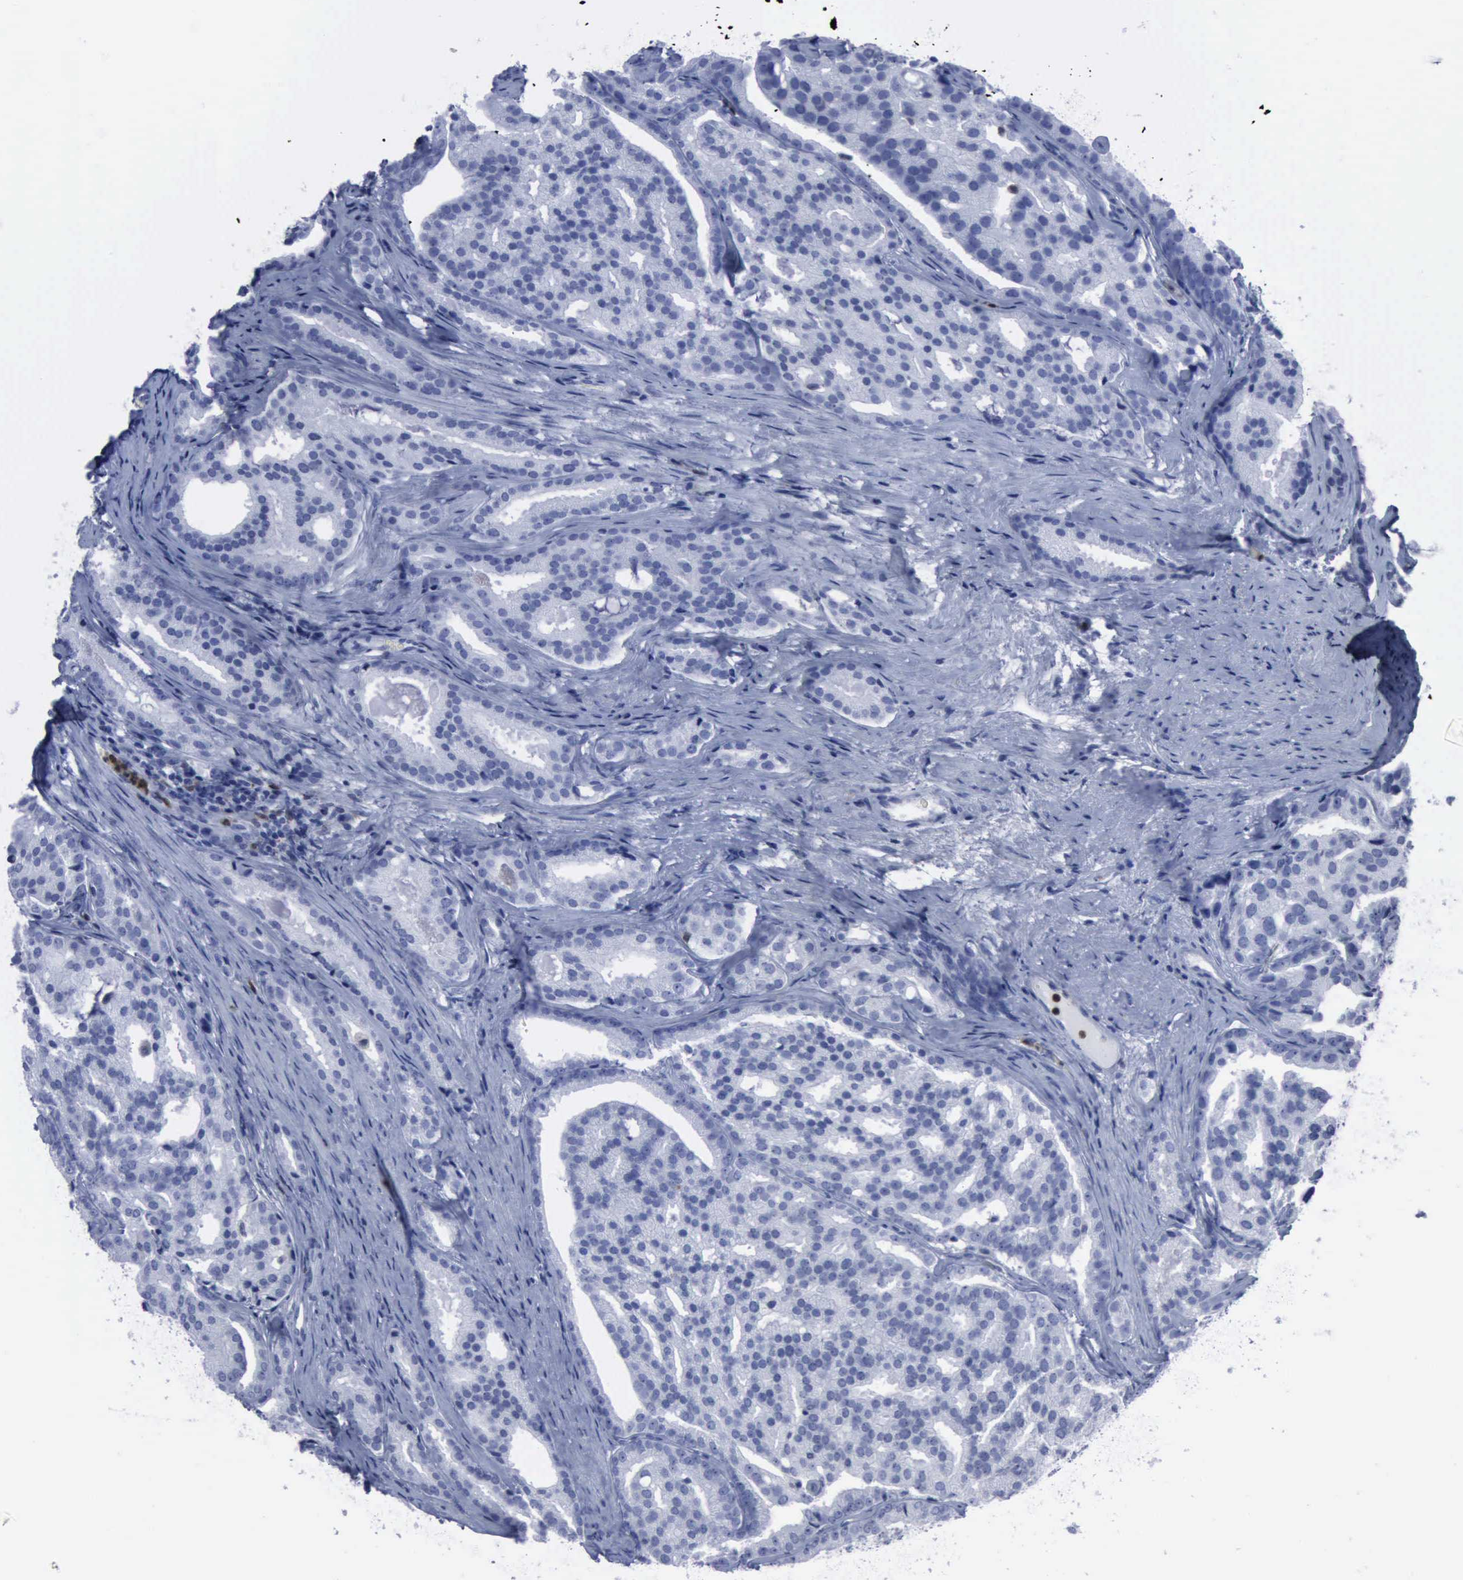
{"staining": {"intensity": "negative", "quantity": "none", "location": "none"}, "tissue": "prostate cancer", "cell_type": "Tumor cells", "image_type": "cancer", "snomed": [{"axis": "morphology", "description": "Adenocarcinoma, High grade"}, {"axis": "topography", "description": "Prostate"}], "caption": "Immunohistochemistry (IHC) of prostate high-grade adenocarcinoma reveals no expression in tumor cells.", "gene": "CSTA", "patient": {"sex": "male", "age": 64}}